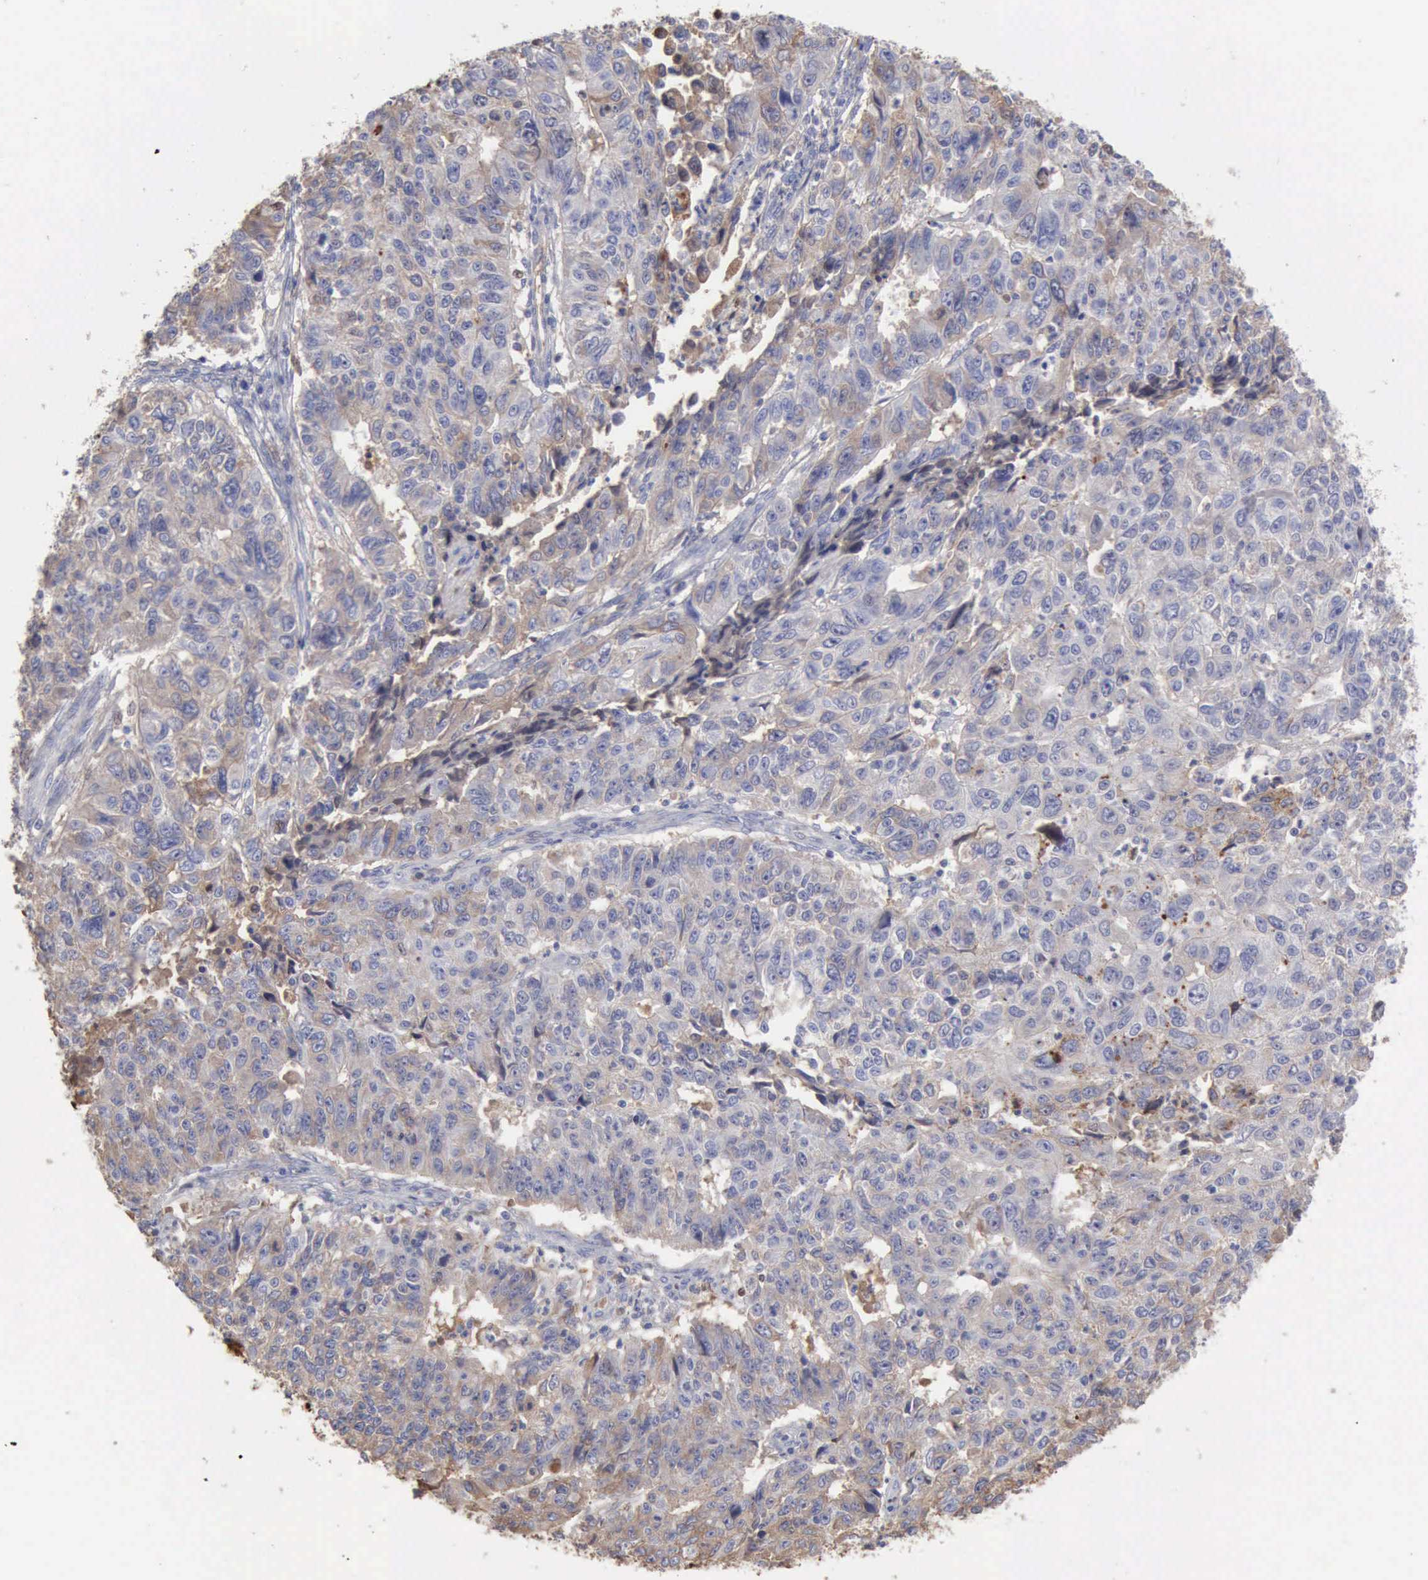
{"staining": {"intensity": "weak", "quantity": "25%-75%", "location": "cytoplasmic/membranous"}, "tissue": "endometrial cancer", "cell_type": "Tumor cells", "image_type": "cancer", "snomed": [{"axis": "morphology", "description": "Adenocarcinoma, NOS"}, {"axis": "topography", "description": "Endometrium"}], "caption": "Immunohistochemistry histopathology image of neoplastic tissue: human adenocarcinoma (endometrial) stained using immunohistochemistry displays low levels of weak protein expression localized specifically in the cytoplasmic/membranous of tumor cells, appearing as a cytoplasmic/membranous brown color.", "gene": "SERPINA1", "patient": {"sex": "female", "age": 42}}